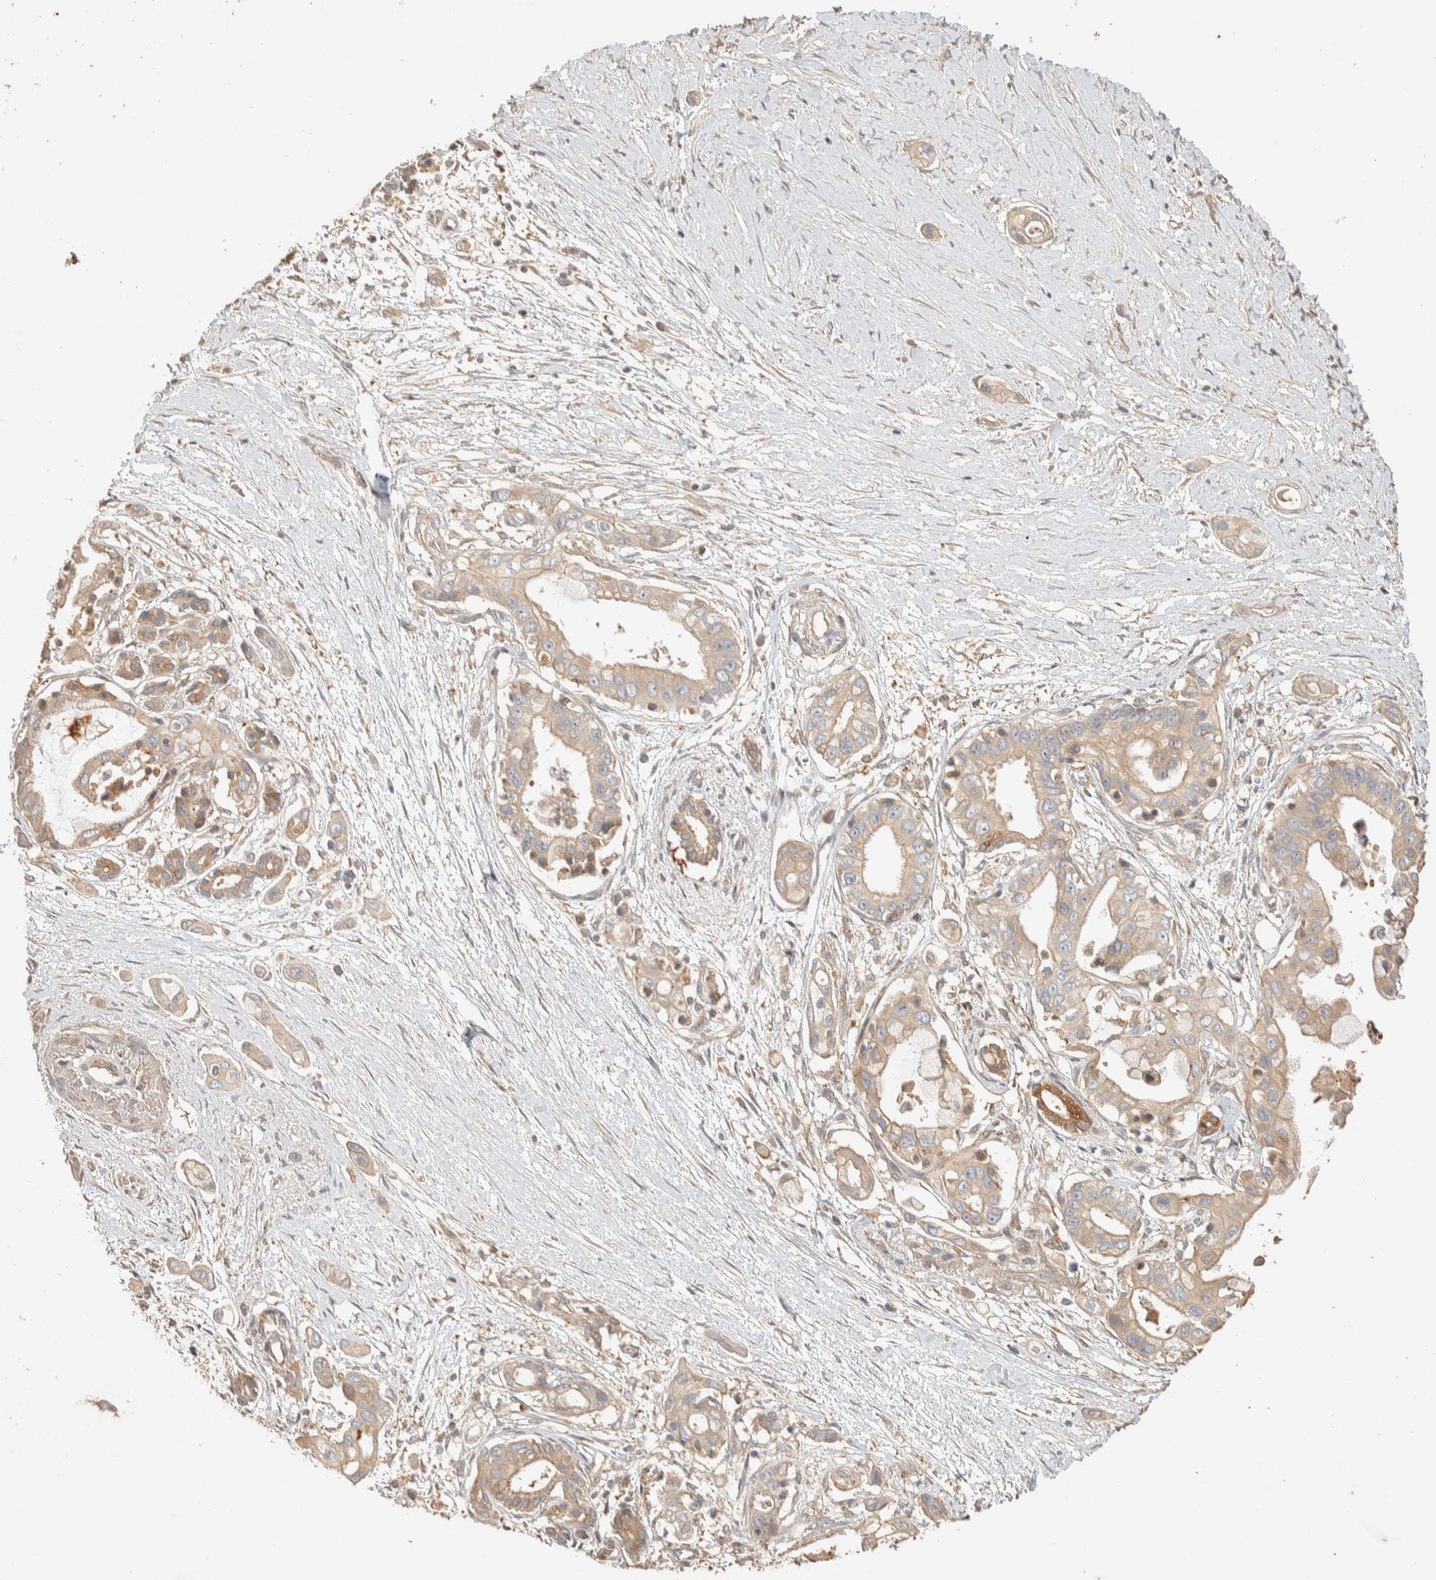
{"staining": {"intensity": "weak", "quantity": ">75%", "location": "cytoplasmic/membranous"}, "tissue": "pancreatic cancer", "cell_type": "Tumor cells", "image_type": "cancer", "snomed": [{"axis": "morphology", "description": "Adenocarcinoma, NOS"}, {"axis": "topography", "description": "Pancreas"}], "caption": "An image of human adenocarcinoma (pancreatic) stained for a protein shows weak cytoplasmic/membranous brown staining in tumor cells.", "gene": "EXOC7", "patient": {"sex": "male", "age": 59}}